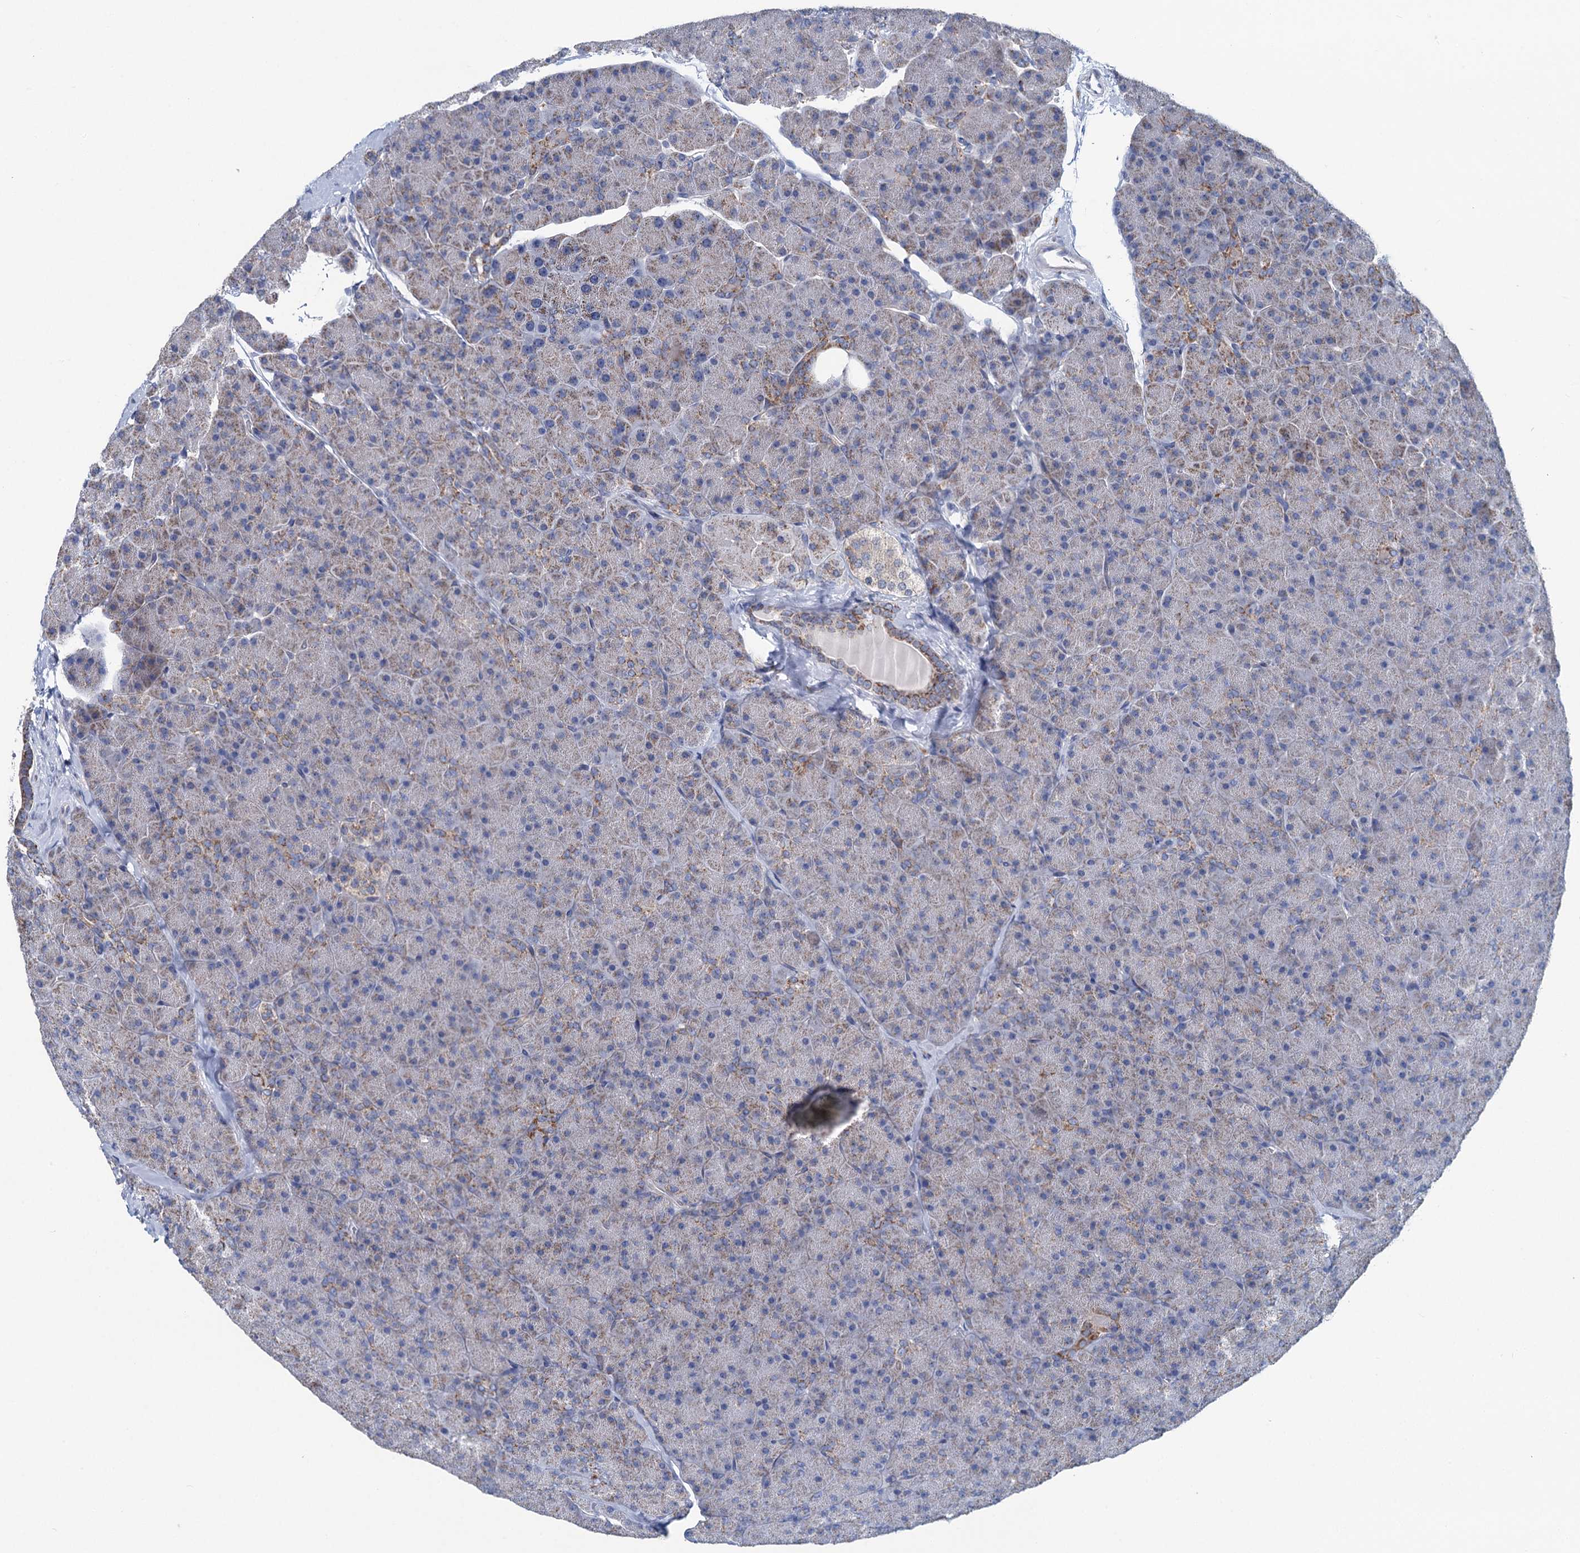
{"staining": {"intensity": "moderate", "quantity": "<25%", "location": "cytoplasmic/membranous"}, "tissue": "pancreas", "cell_type": "Exocrine glandular cells", "image_type": "normal", "snomed": [{"axis": "morphology", "description": "Normal tissue, NOS"}, {"axis": "topography", "description": "Pancreas"}], "caption": "An image showing moderate cytoplasmic/membranous positivity in approximately <25% of exocrine glandular cells in unremarkable pancreas, as visualized by brown immunohistochemical staining.", "gene": "CHDH", "patient": {"sex": "male", "age": 36}}